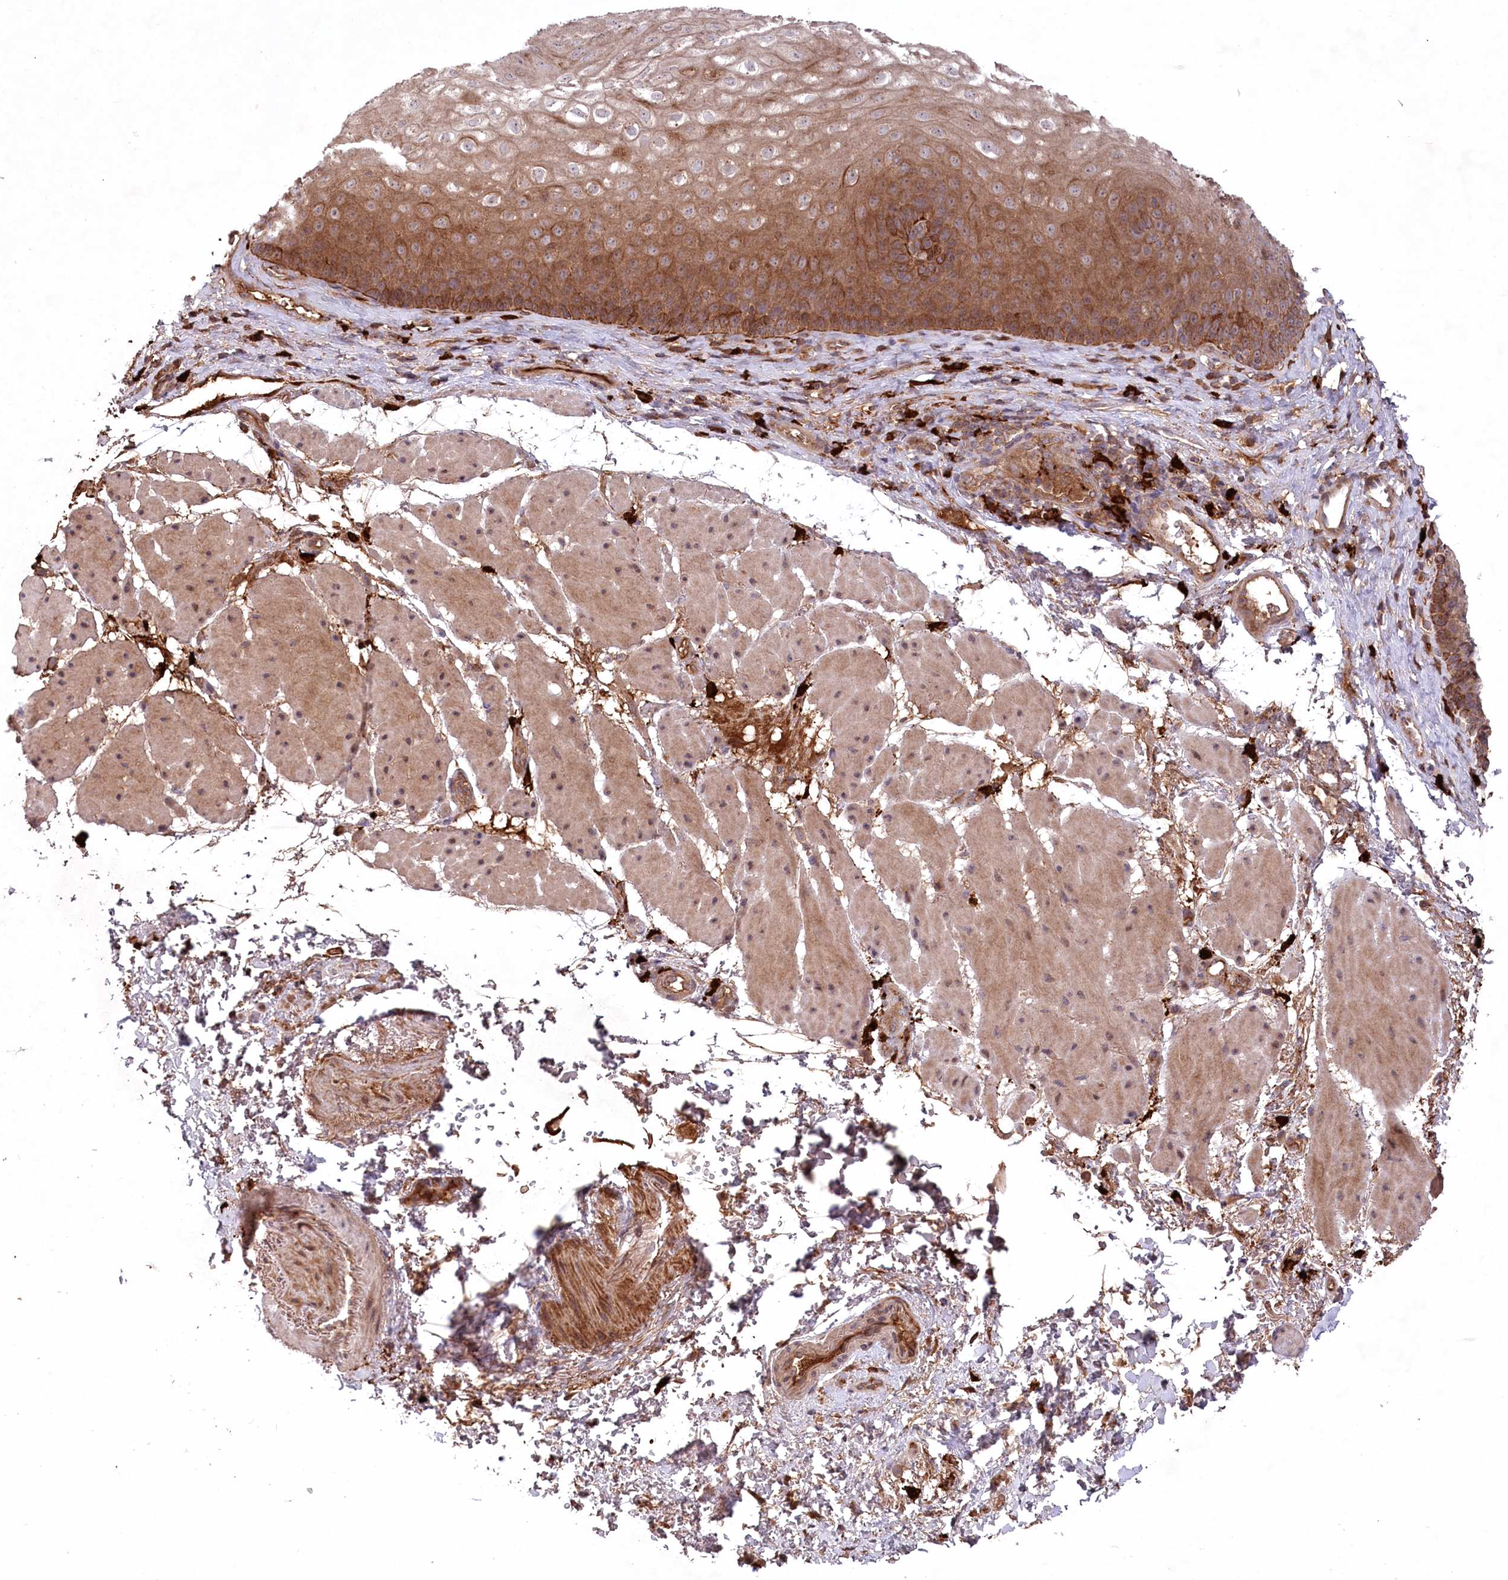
{"staining": {"intensity": "strong", "quantity": "25%-75%", "location": "cytoplasmic/membranous"}, "tissue": "esophagus", "cell_type": "Squamous epithelial cells", "image_type": "normal", "snomed": [{"axis": "morphology", "description": "Normal tissue, NOS"}, {"axis": "topography", "description": "Esophagus"}], "caption": "The image demonstrates immunohistochemical staining of normal esophagus. There is strong cytoplasmic/membranous expression is appreciated in approximately 25%-75% of squamous epithelial cells.", "gene": "PPP1R21", "patient": {"sex": "female", "age": 66}}